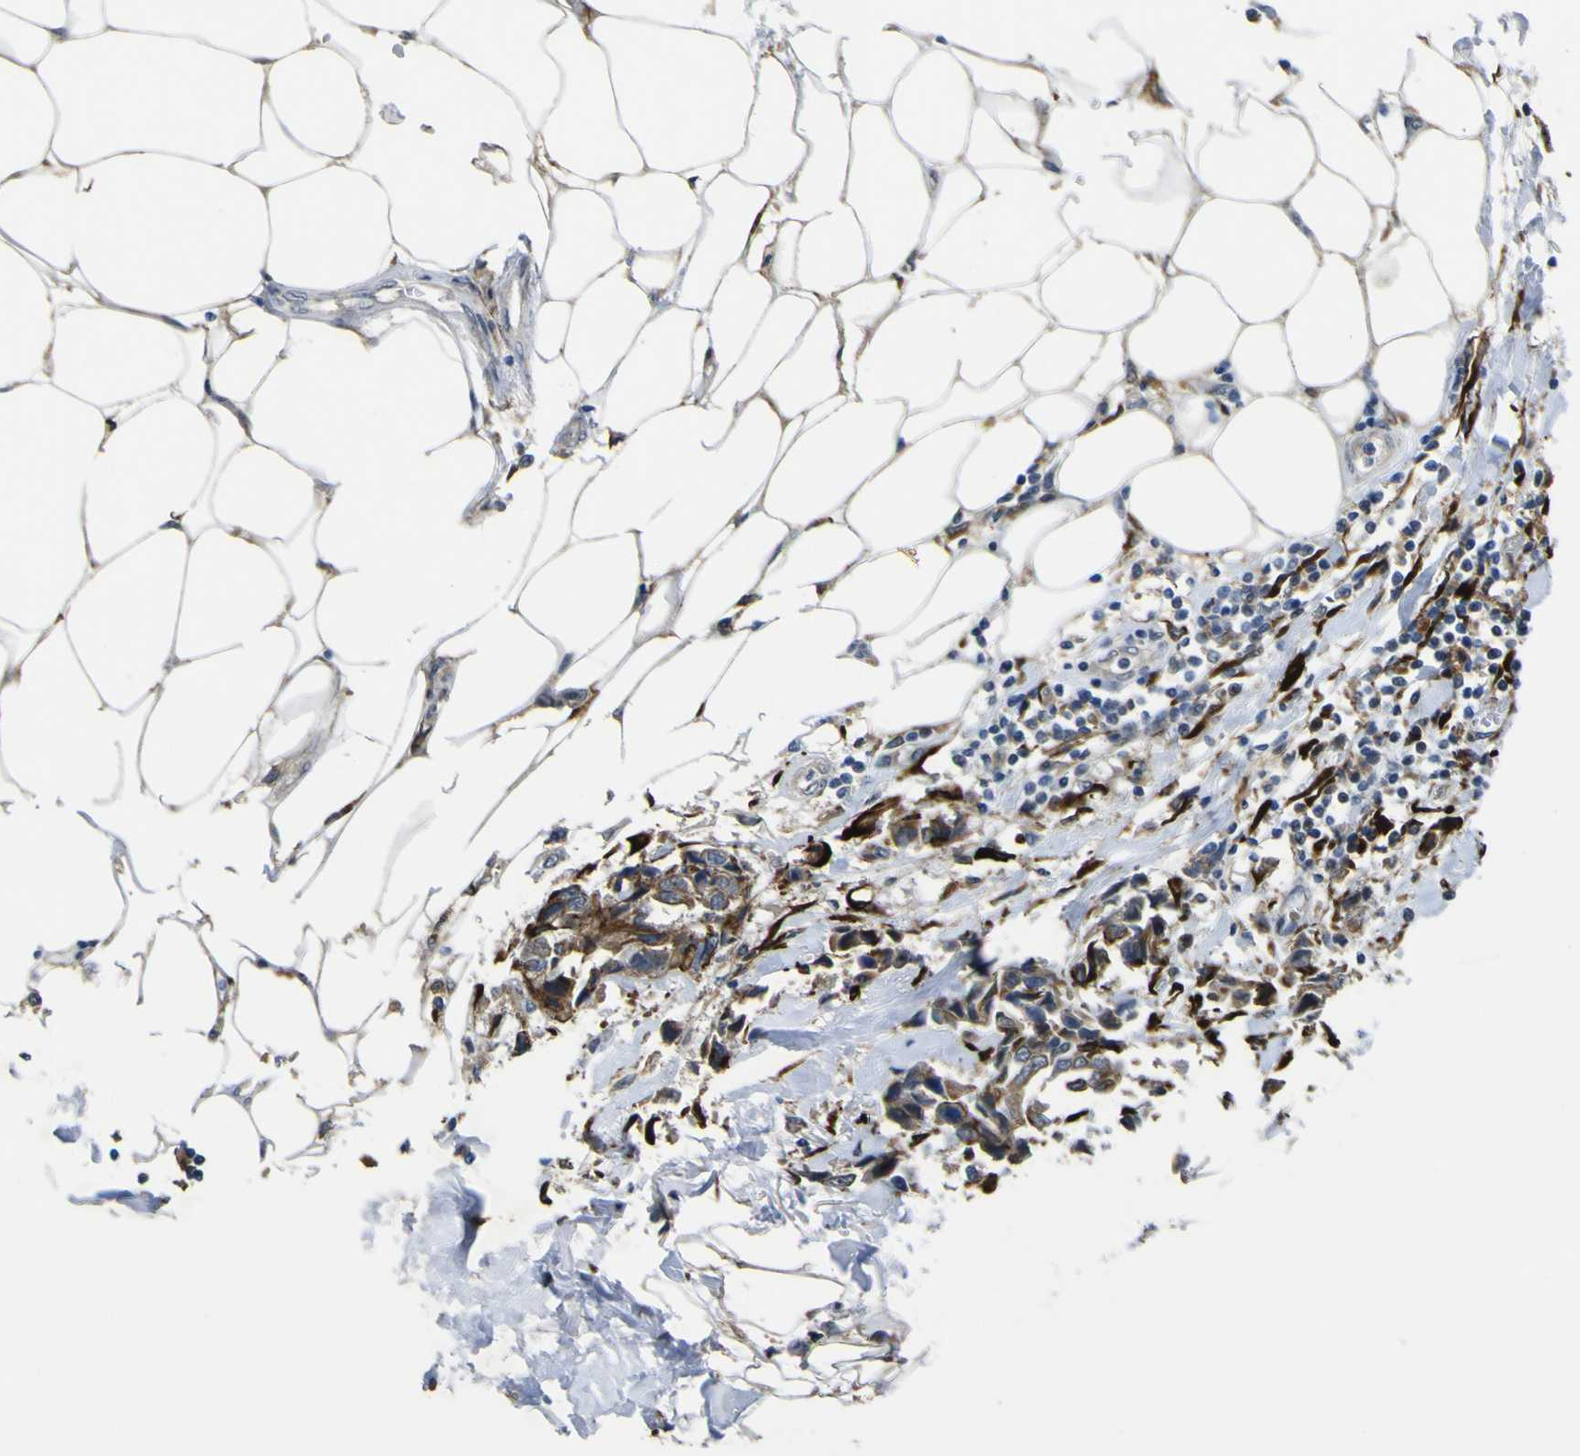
{"staining": {"intensity": "strong", "quantity": ">75%", "location": "cytoplasmic/membranous"}, "tissue": "breast cancer", "cell_type": "Tumor cells", "image_type": "cancer", "snomed": [{"axis": "morphology", "description": "Duct carcinoma"}, {"axis": "topography", "description": "Breast"}], "caption": "Immunohistochemistry (IHC) of intraductal carcinoma (breast) demonstrates high levels of strong cytoplasmic/membranous positivity in approximately >75% of tumor cells. (DAB (3,3'-diaminobenzidine) = brown stain, brightfield microscopy at high magnification).", "gene": "LBHD1", "patient": {"sex": "female", "age": 80}}